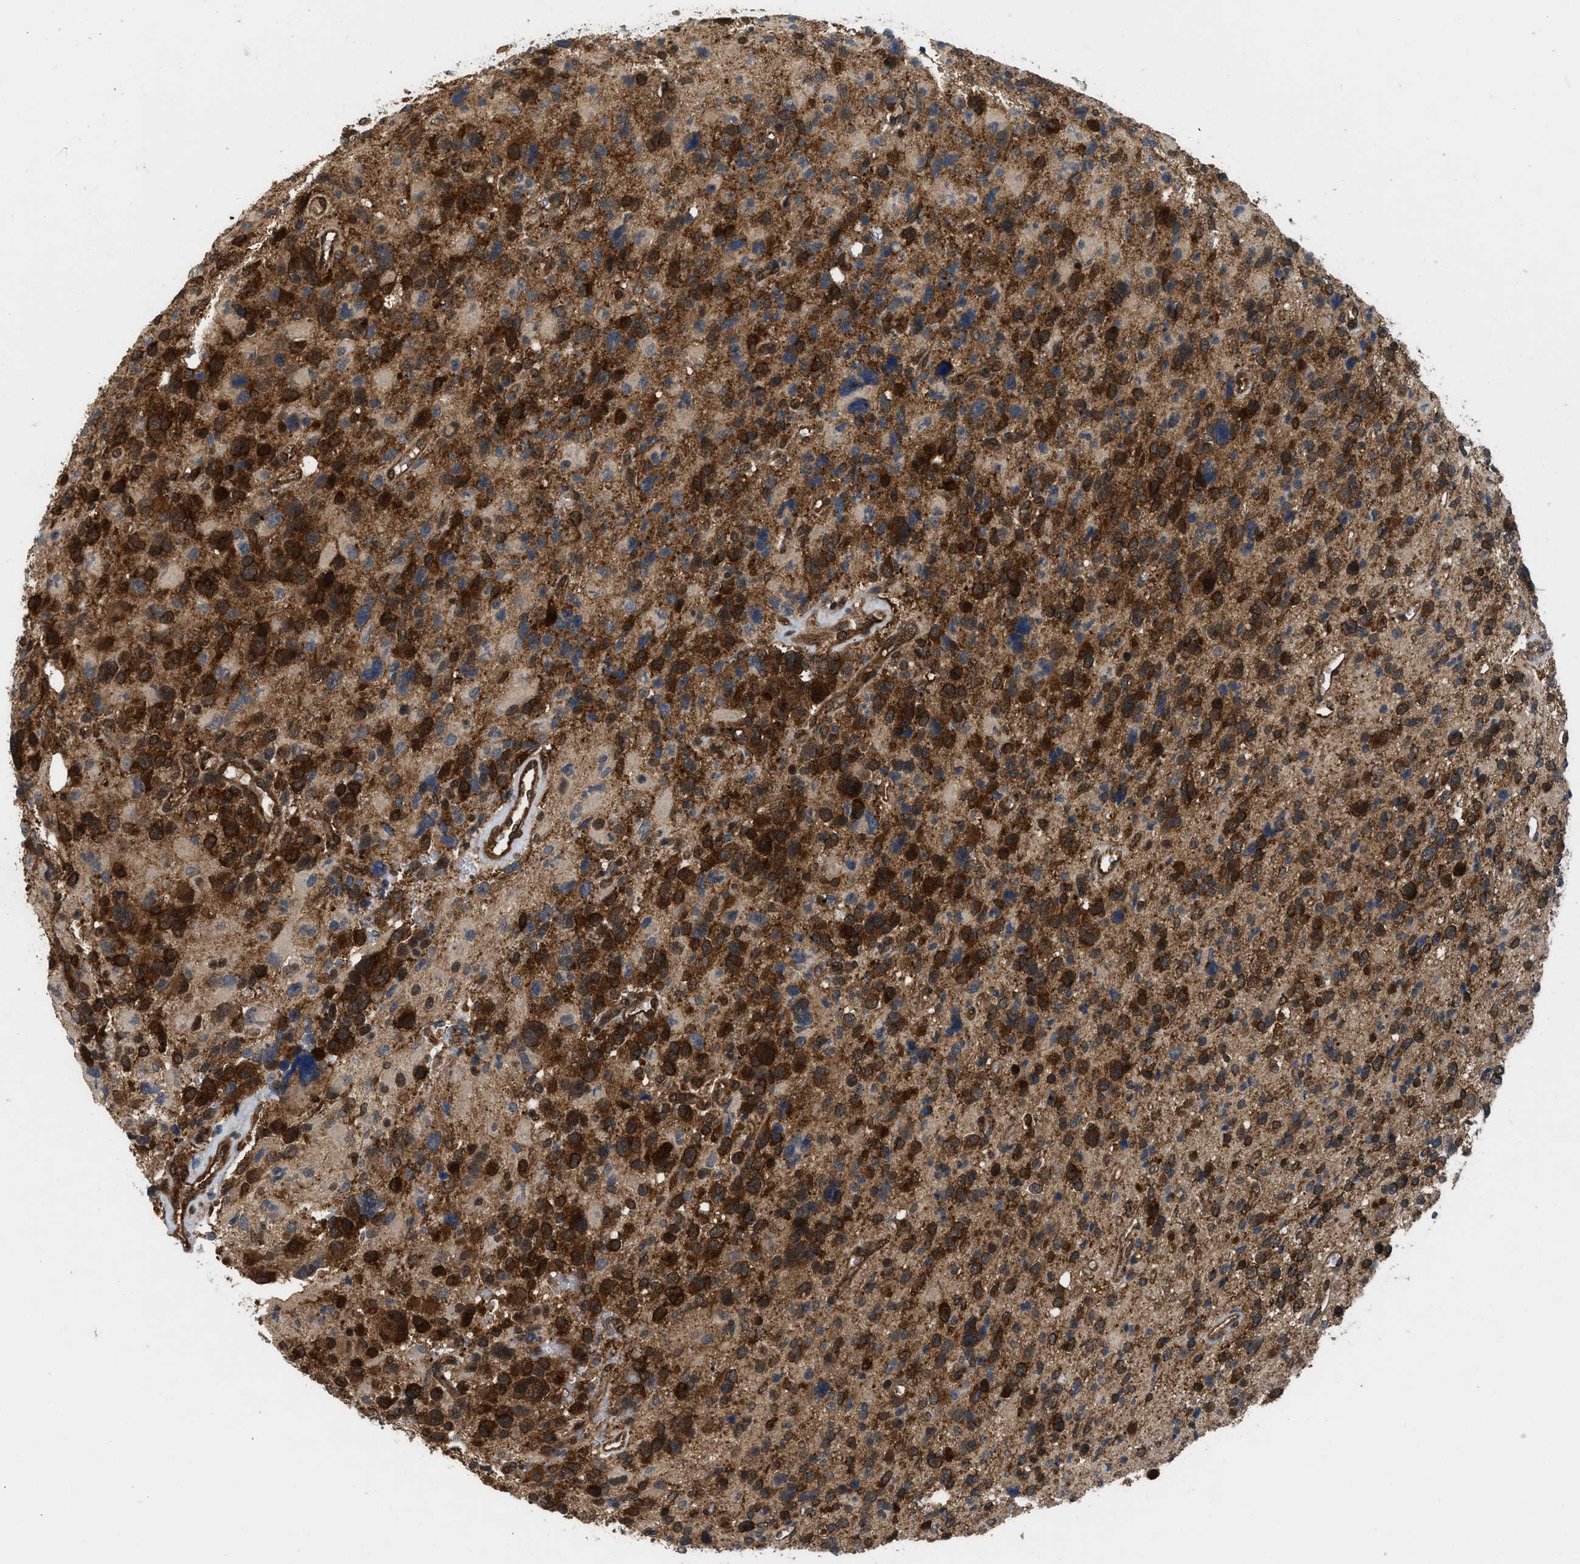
{"staining": {"intensity": "strong", "quantity": "25%-75%", "location": "cytoplasmic/membranous,nuclear"}, "tissue": "glioma", "cell_type": "Tumor cells", "image_type": "cancer", "snomed": [{"axis": "morphology", "description": "Glioma, malignant, High grade"}, {"axis": "topography", "description": "Brain"}], "caption": "Tumor cells demonstrate high levels of strong cytoplasmic/membranous and nuclear staining in approximately 25%-75% of cells in malignant glioma (high-grade). (DAB = brown stain, brightfield microscopy at high magnification).", "gene": "OXSR1", "patient": {"sex": "male", "age": 48}}